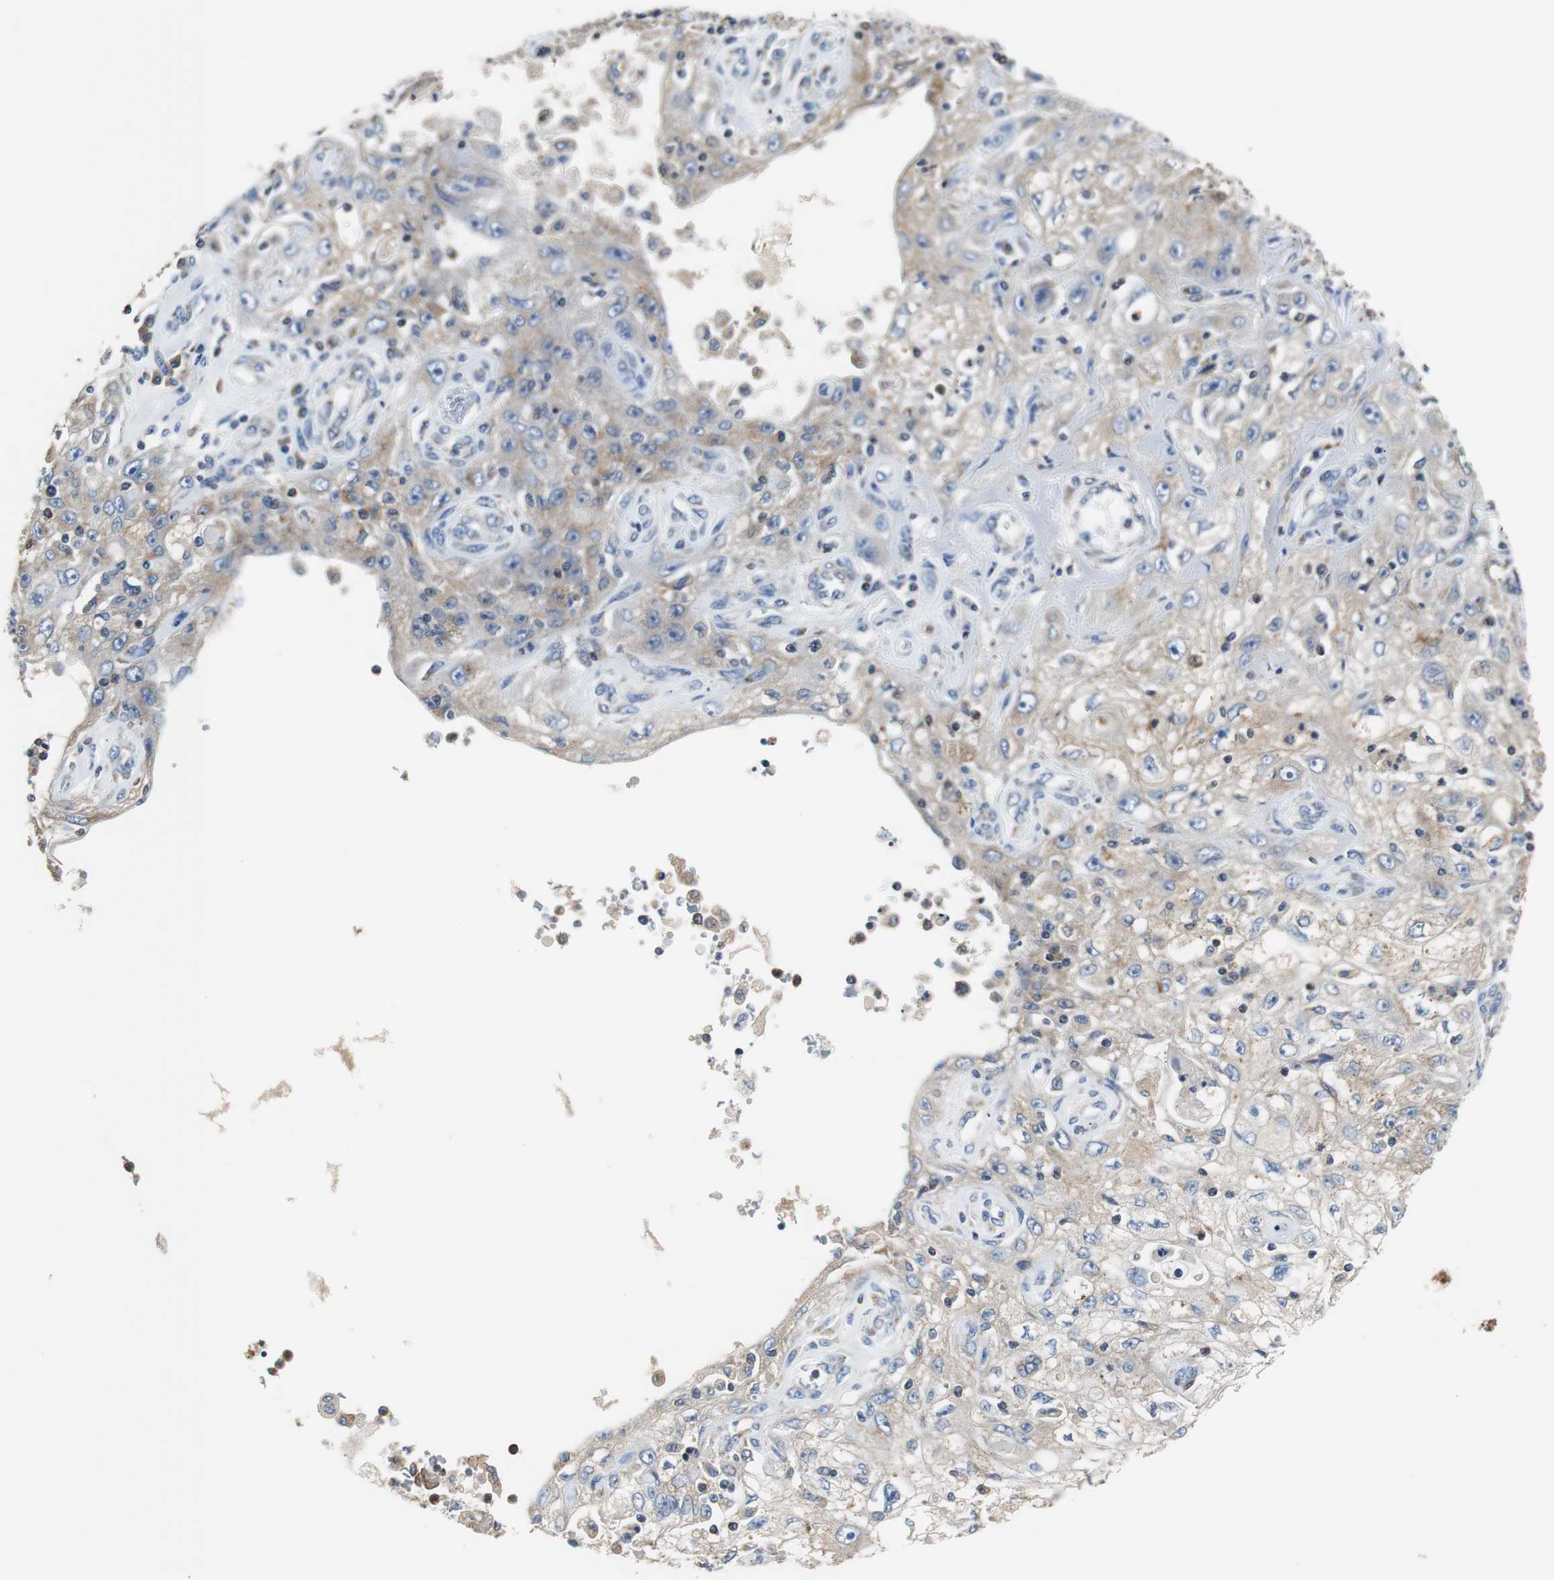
{"staining": {"intensity": "moderate", "quantity": "25%-75%", "location": "cytoplasmic/membranous"}, "tissue": "skin cancer", "cell_type": "Tumor cells", "image_type": "cancer", "snomed": [{"axis": "morphology", "description": "Squamous cell carcinoma, NOS"}, {"axis": "topography", "description": "Skin"}], "caption": "A photomicrograph of squamous cell carcinoma (skin) stained for a protein reveals moderate cytoplasmic/membranous brown staining in tumor cells. Nuclei are stained in blue.", "gene": "VAMP8", "patient": {"sex": "male", "age": 75}}